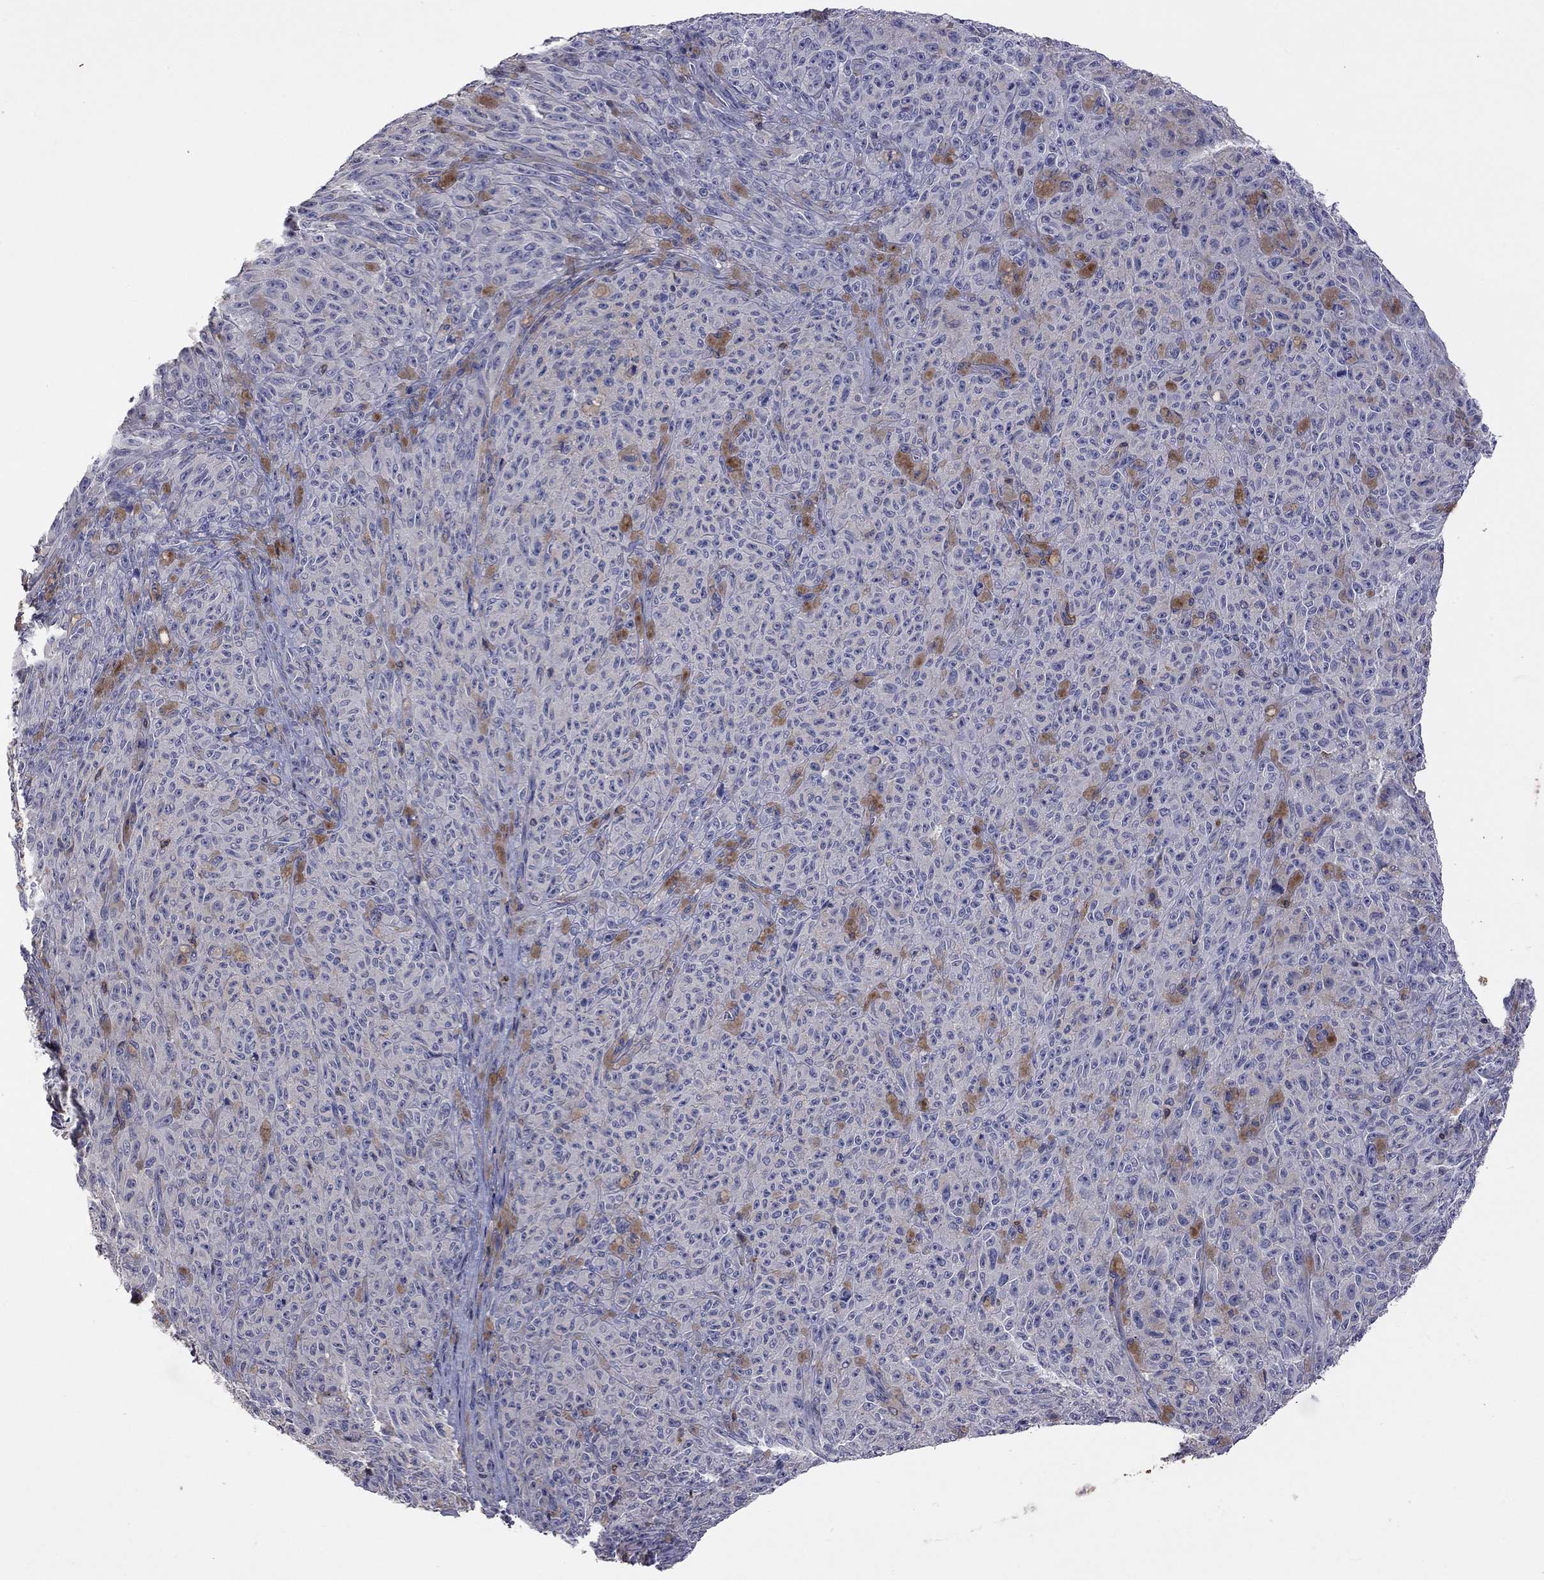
{"staining": {"intensity": "negative", "quantity": "none", "location": "none"}, "tissue": "melanoma", "cell_type": "Tumor cells", "image_type": "cancer", "snomed": [{"axis": "morphology", "description": "Malignant melanoma, NOS"}, {"axis": "topography", "description": "Skin"}], "caption": "Melanoma was stained to show a protein in brown. There is no significant positivity in tumor cells.", "gene": "IPCEF1", "patient": {"sex": "female", "age": 82}}